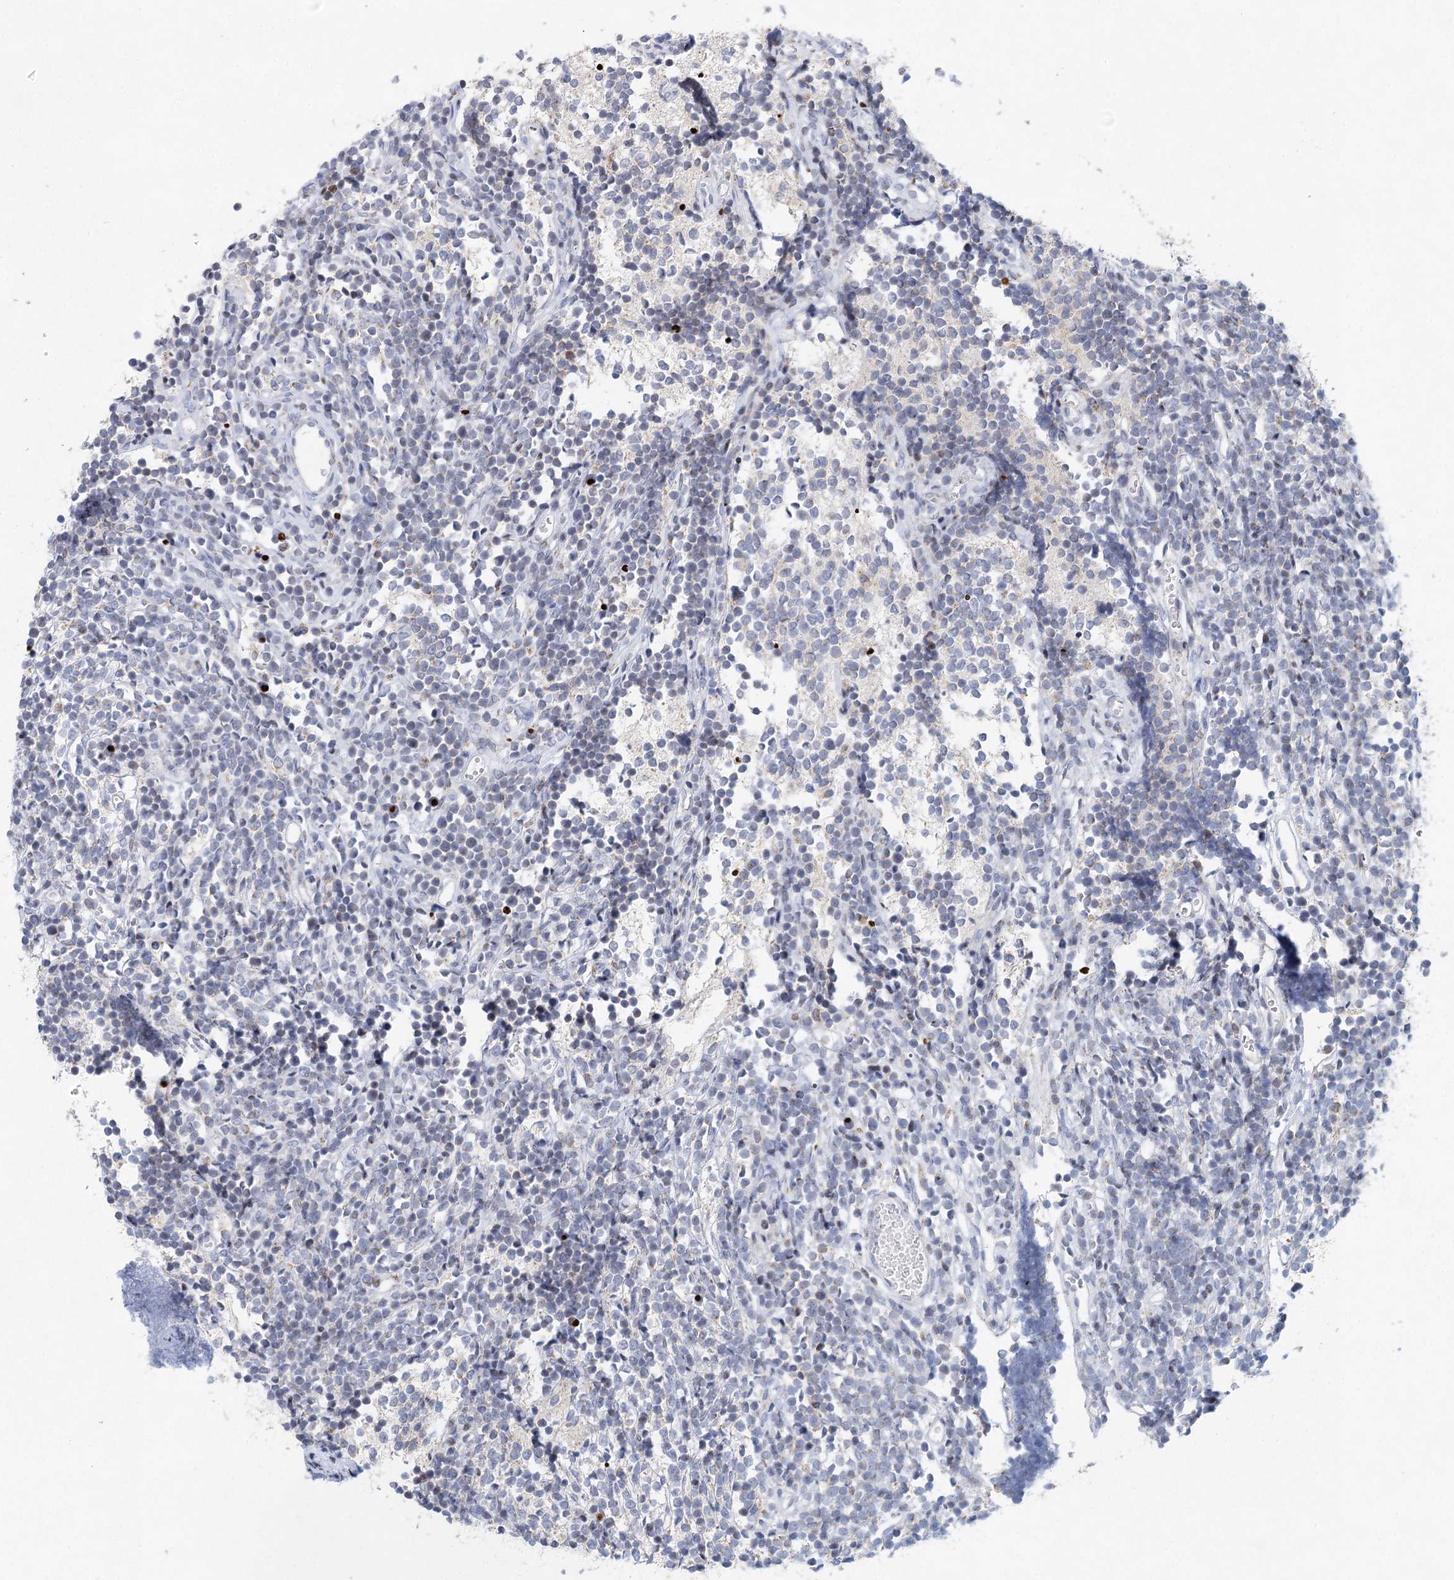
{"staining": {"intensity": "negative", "quantity": "none", "location": "none"}, "tissue": "glioma", "cell_type": "Tumor cells", "image_type": "cancer", "snomed": [{"axis": "morphology", "description": "Glioma, malignant, Low grade"}, {"axis": "topography", "description": "Brain"}], "caption": "Histopathology image shows no protein positivity in tumor cells of glioma tissue.", "gene": "XPO6", "patient": {"sex": "female", "age": 1}}